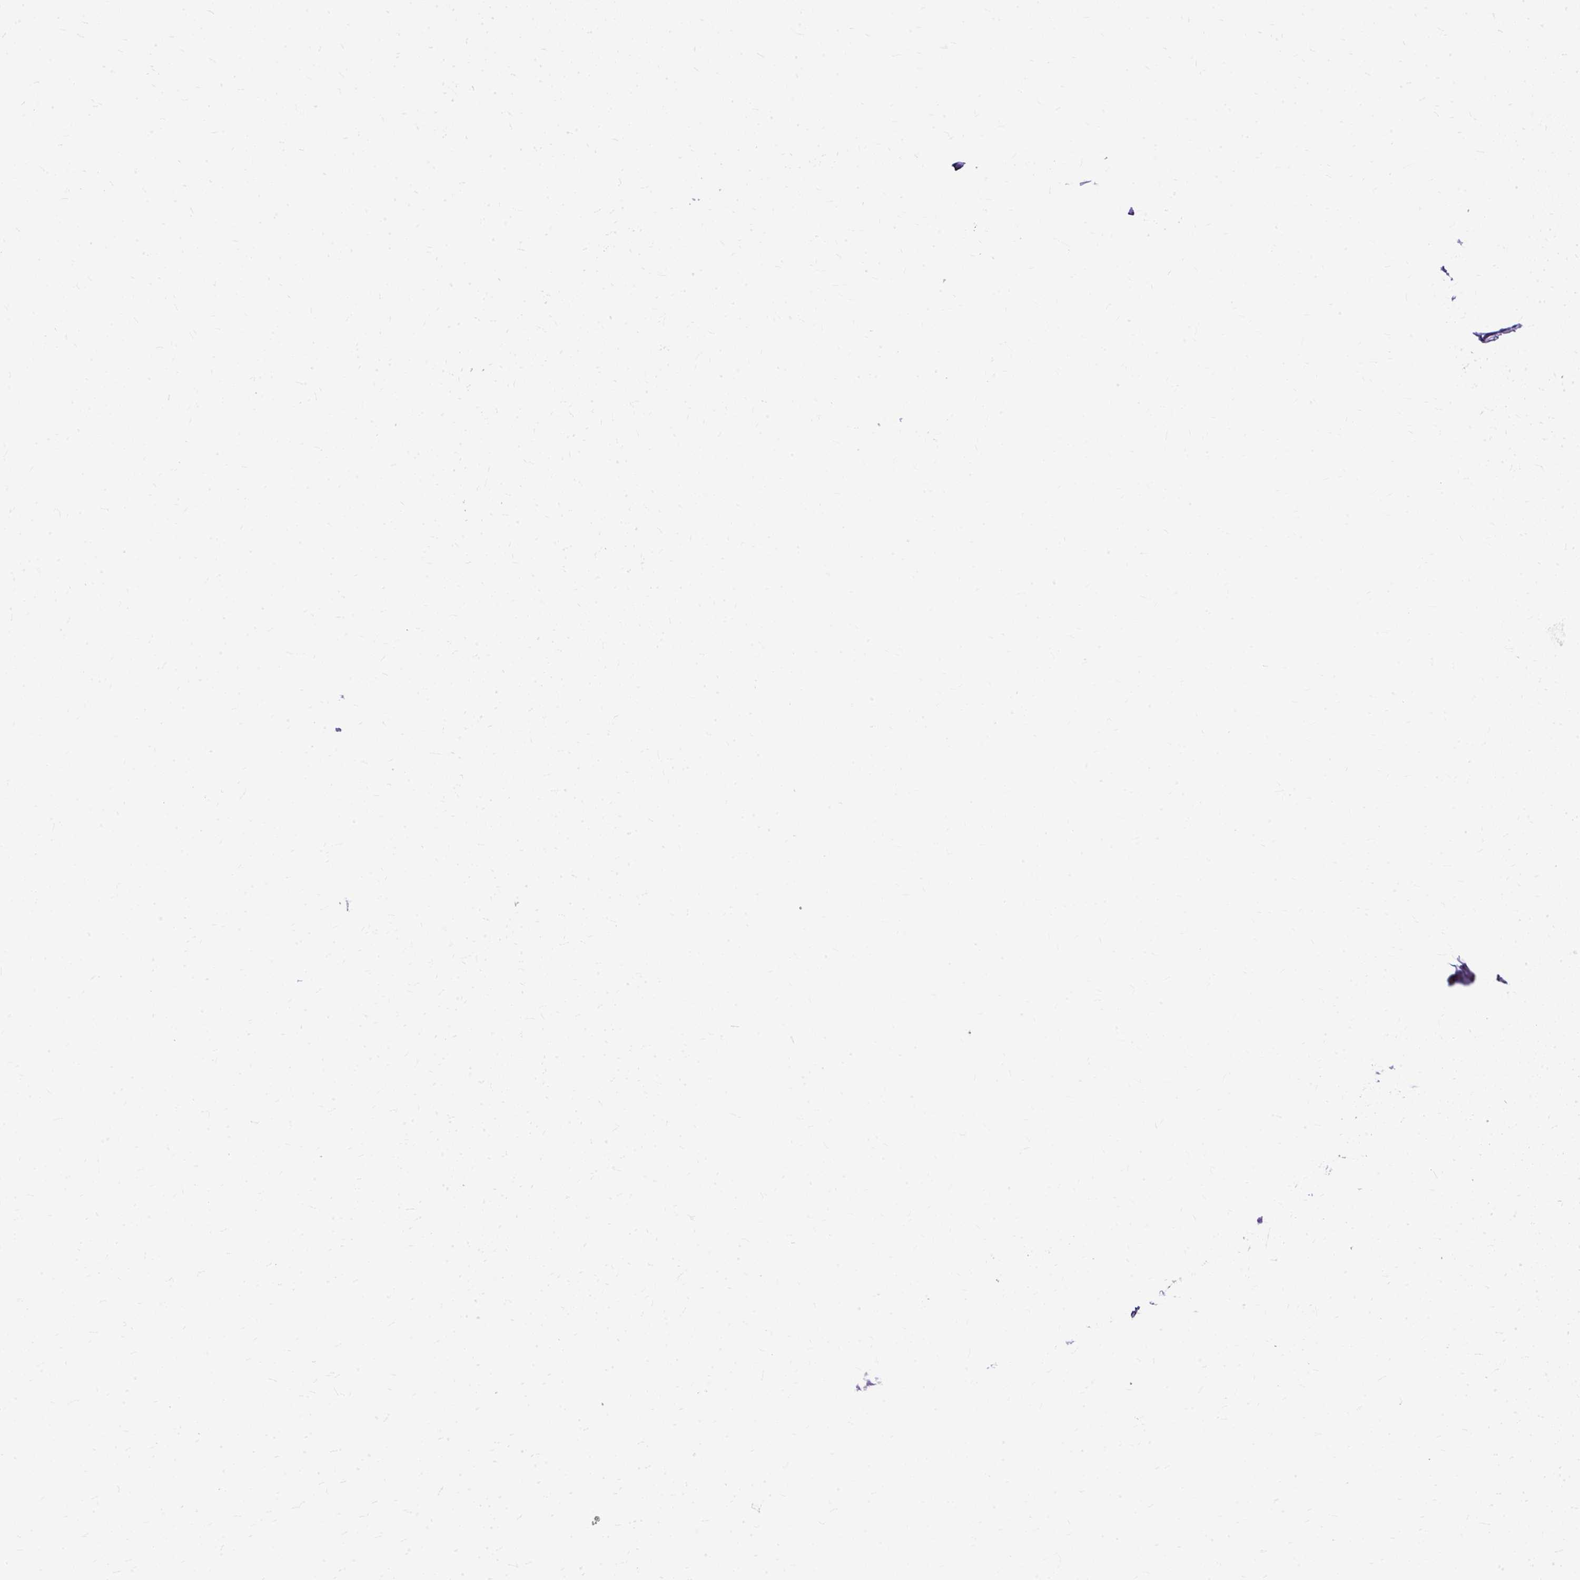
{"staining": {"intensity": "negative", "quantity": "none", "location": "none"}, "tissue": "breast cancer", "cell_type": "Tumor cells", "image_type": "cancer", "snomed": [{"axis": "morphology", "description": "Lobular carcinoma"}, {"axis": "topography", "description": "Breast"}], "caption": "The photomicrograph demonstrates no staining of tumor cells in breast cancer.", "gene": "SLC8A2", "patient": {"sex": "female", "age": 58}}